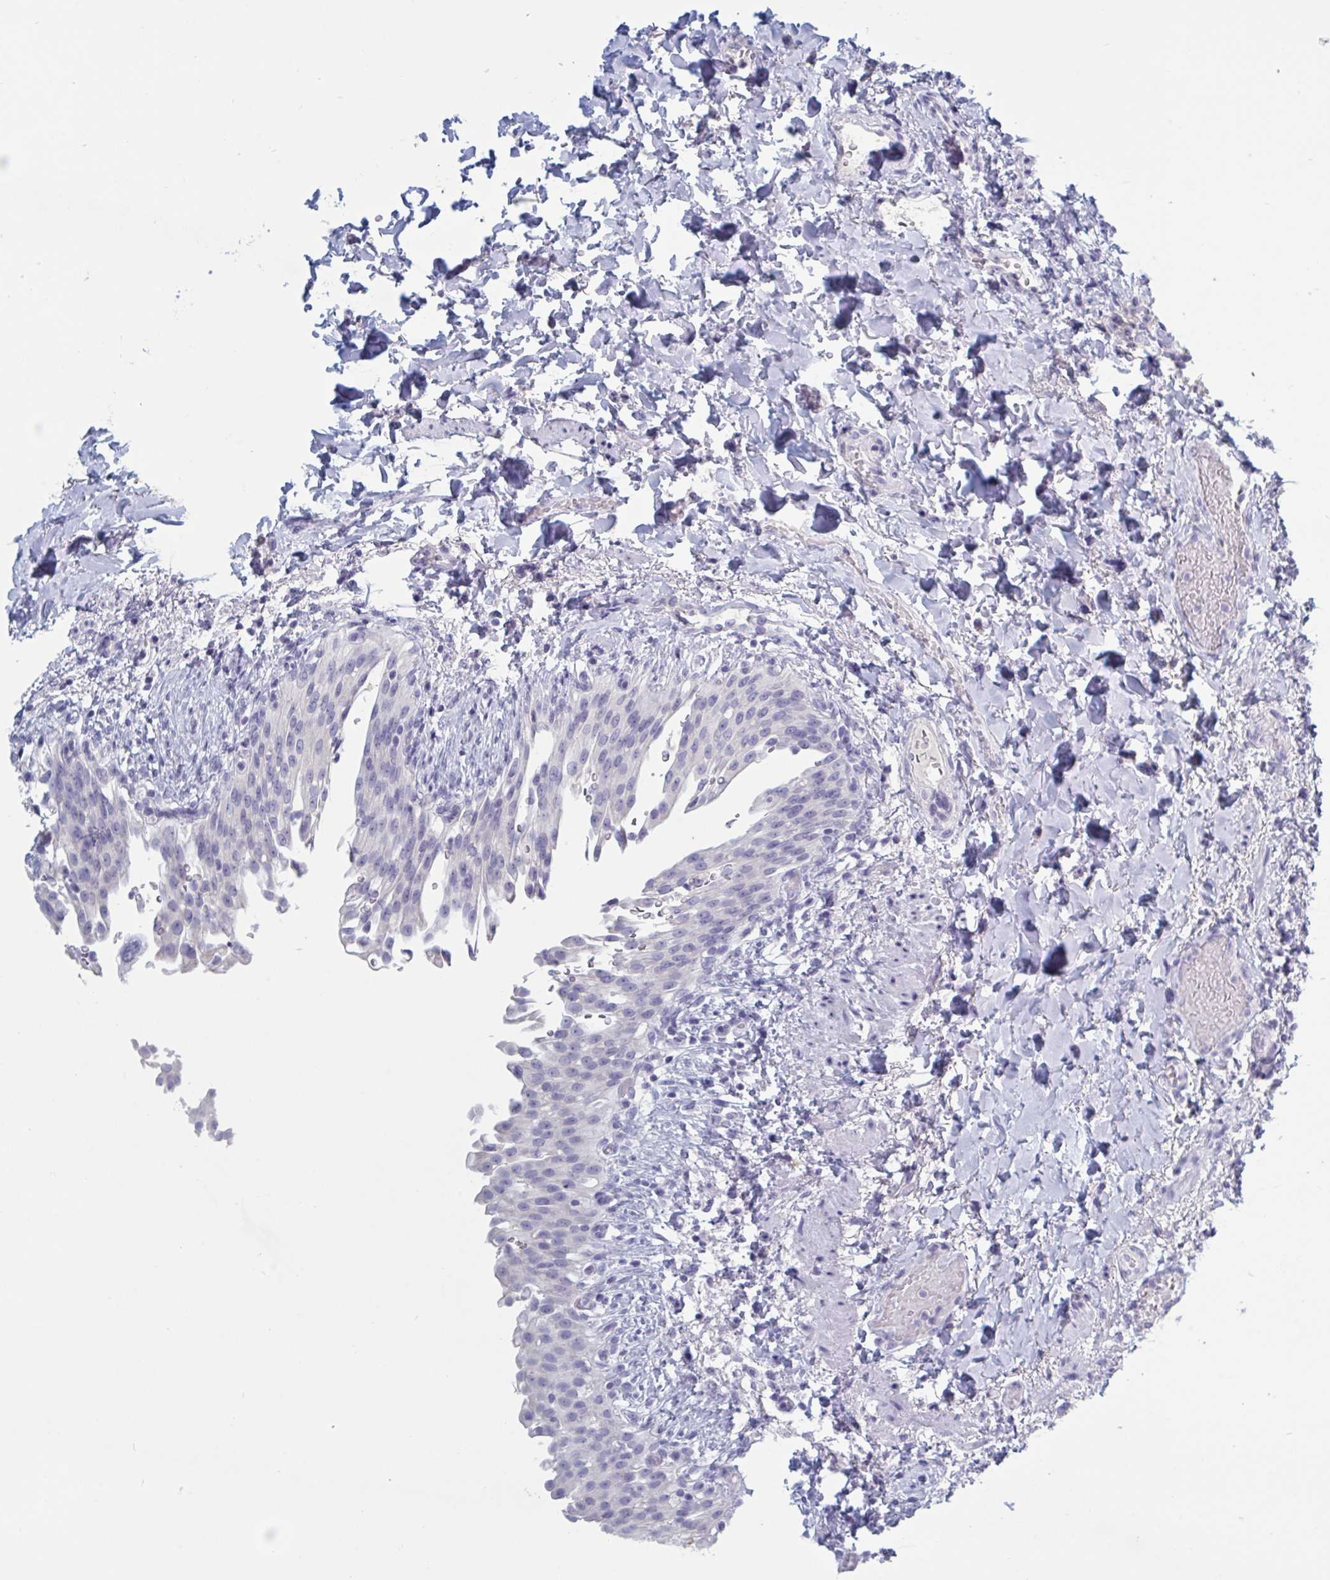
{"staining": {"intensity": "negative", "quantity": "none", "location": "none"}, "tissue": "urinary bladder", "cell_type": "Urothelial cells", "image_type": "normal", "snomed": [{"axis": "morphology", "description": "Normal tissue, NOS"}, {"axis": "topography", "description": "Urinary bladder"}, {"axis": "topography", "description": "Peripheral nerve tissue"}], "caption": "Immunohistochemistry histopathology image of normal urinary bladder stained for a protein (brown), which demonstrates no positivity in urothelial cells. The staining is performed using DAB (3,3'-diaminobenzidine) brown chromogen with nuclei counter-stained in using hematoxylin.", "gene": "NDUFC2", "patient": {"sex": "female", "age": 60}}